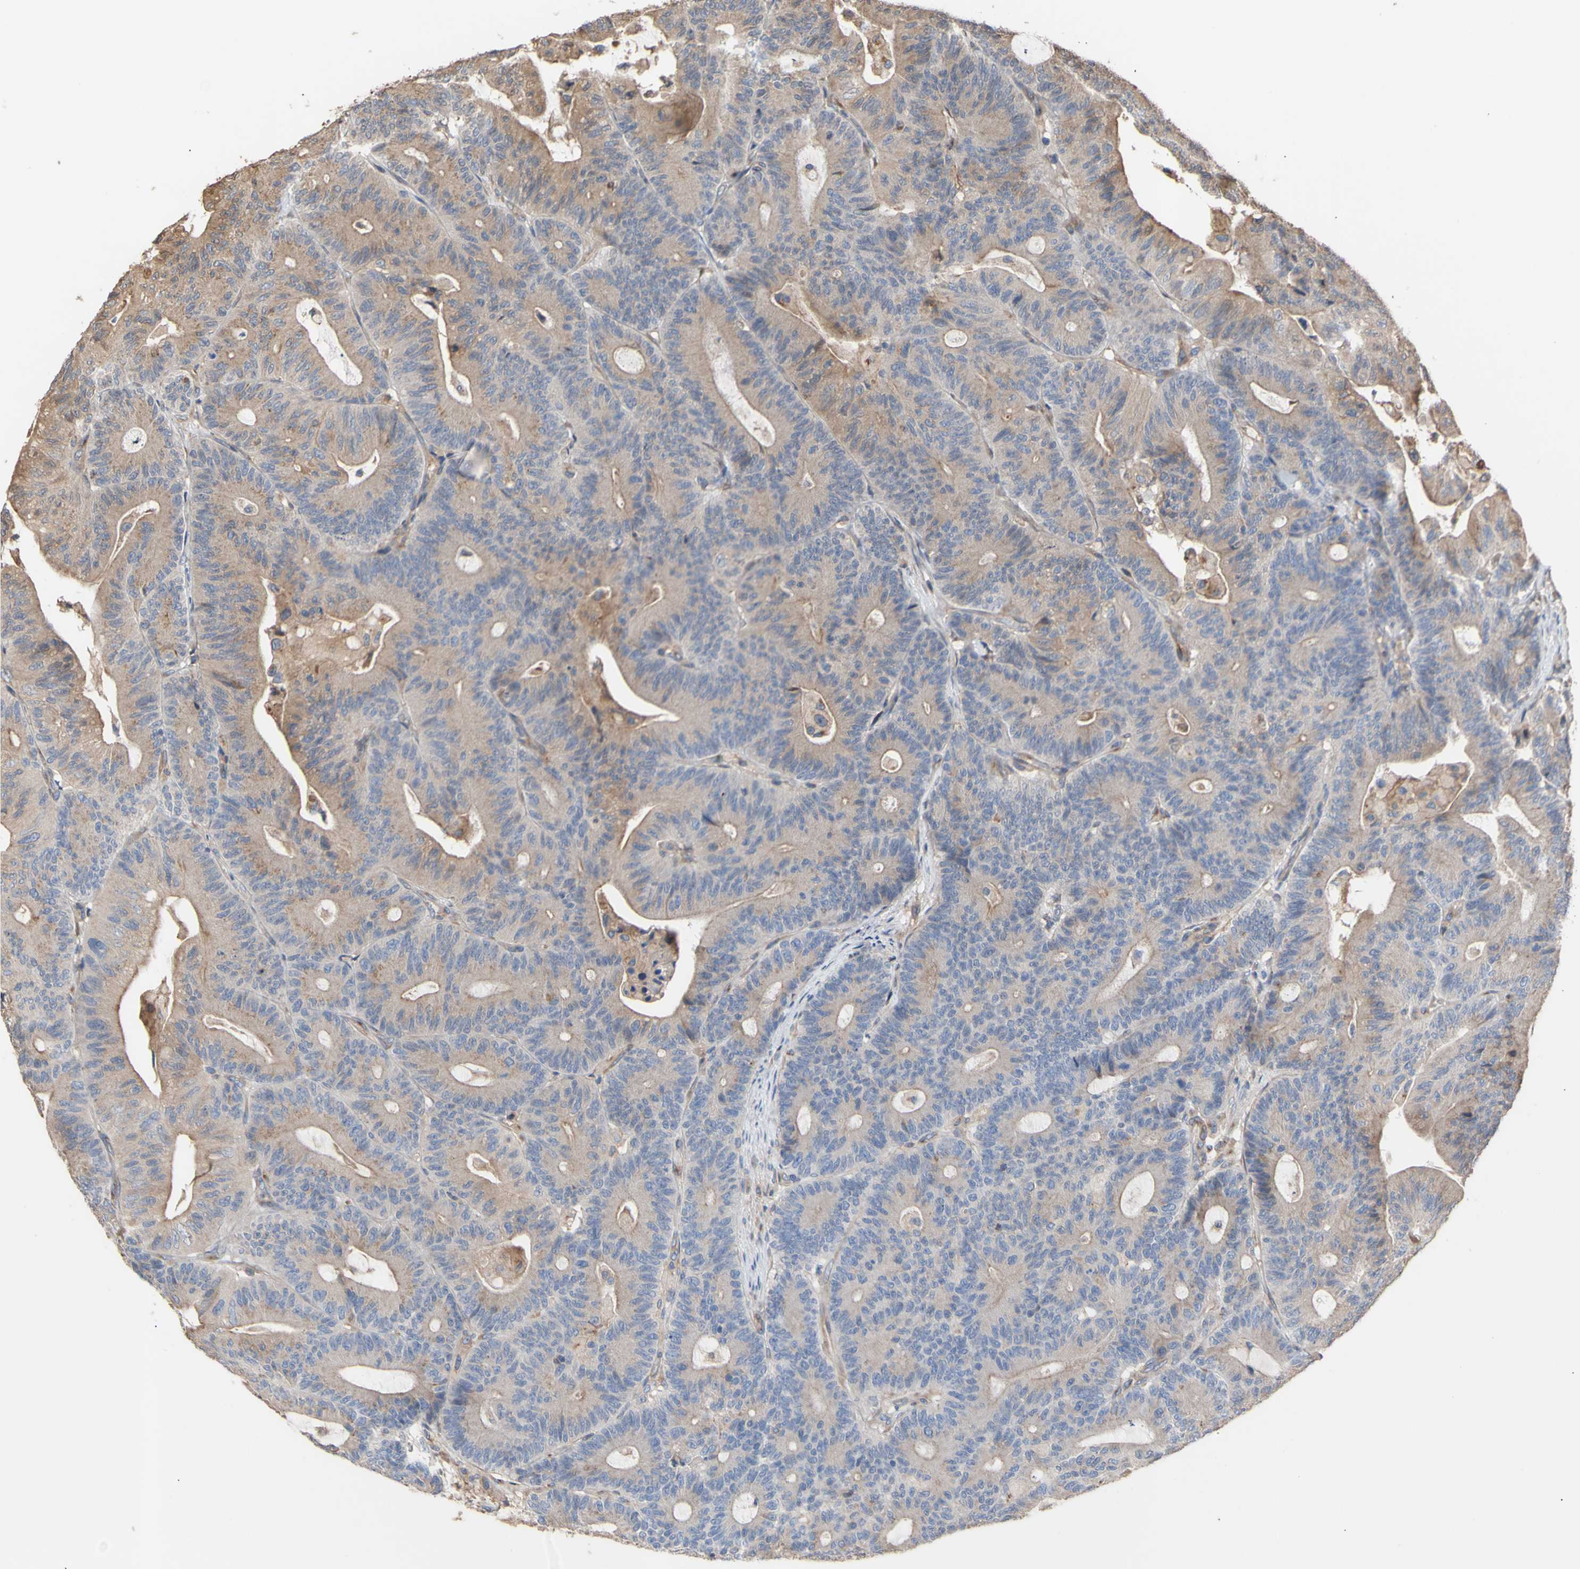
{"staining": {"intensity": "weak", "quantity": ">75%", "location": "cytoplasmic/membranous"}, "tissue": "colorectal cancer", "cell_type": "Tumor cells", "image_type": "cancer", "snomed": [{"axis": "morphology", "description": "Adenocarcinoma, NOS"}, {"axis": "topography", "description": "Colon"}], "caption": "The histopathology image shows immunohistochemical staining of adenocarcinoma (colorectal). There is weak cytoplasmic/membranous expression is identified in approximately >75% of tumor cells. The staining was performed using DAB to visualize the protein expression in brown, while the nuclei were stained in blue with hematoxylin (Magnification: 20x).", "gene": "NECTIN3", "patient": {"sex": "female", "age": 84}}